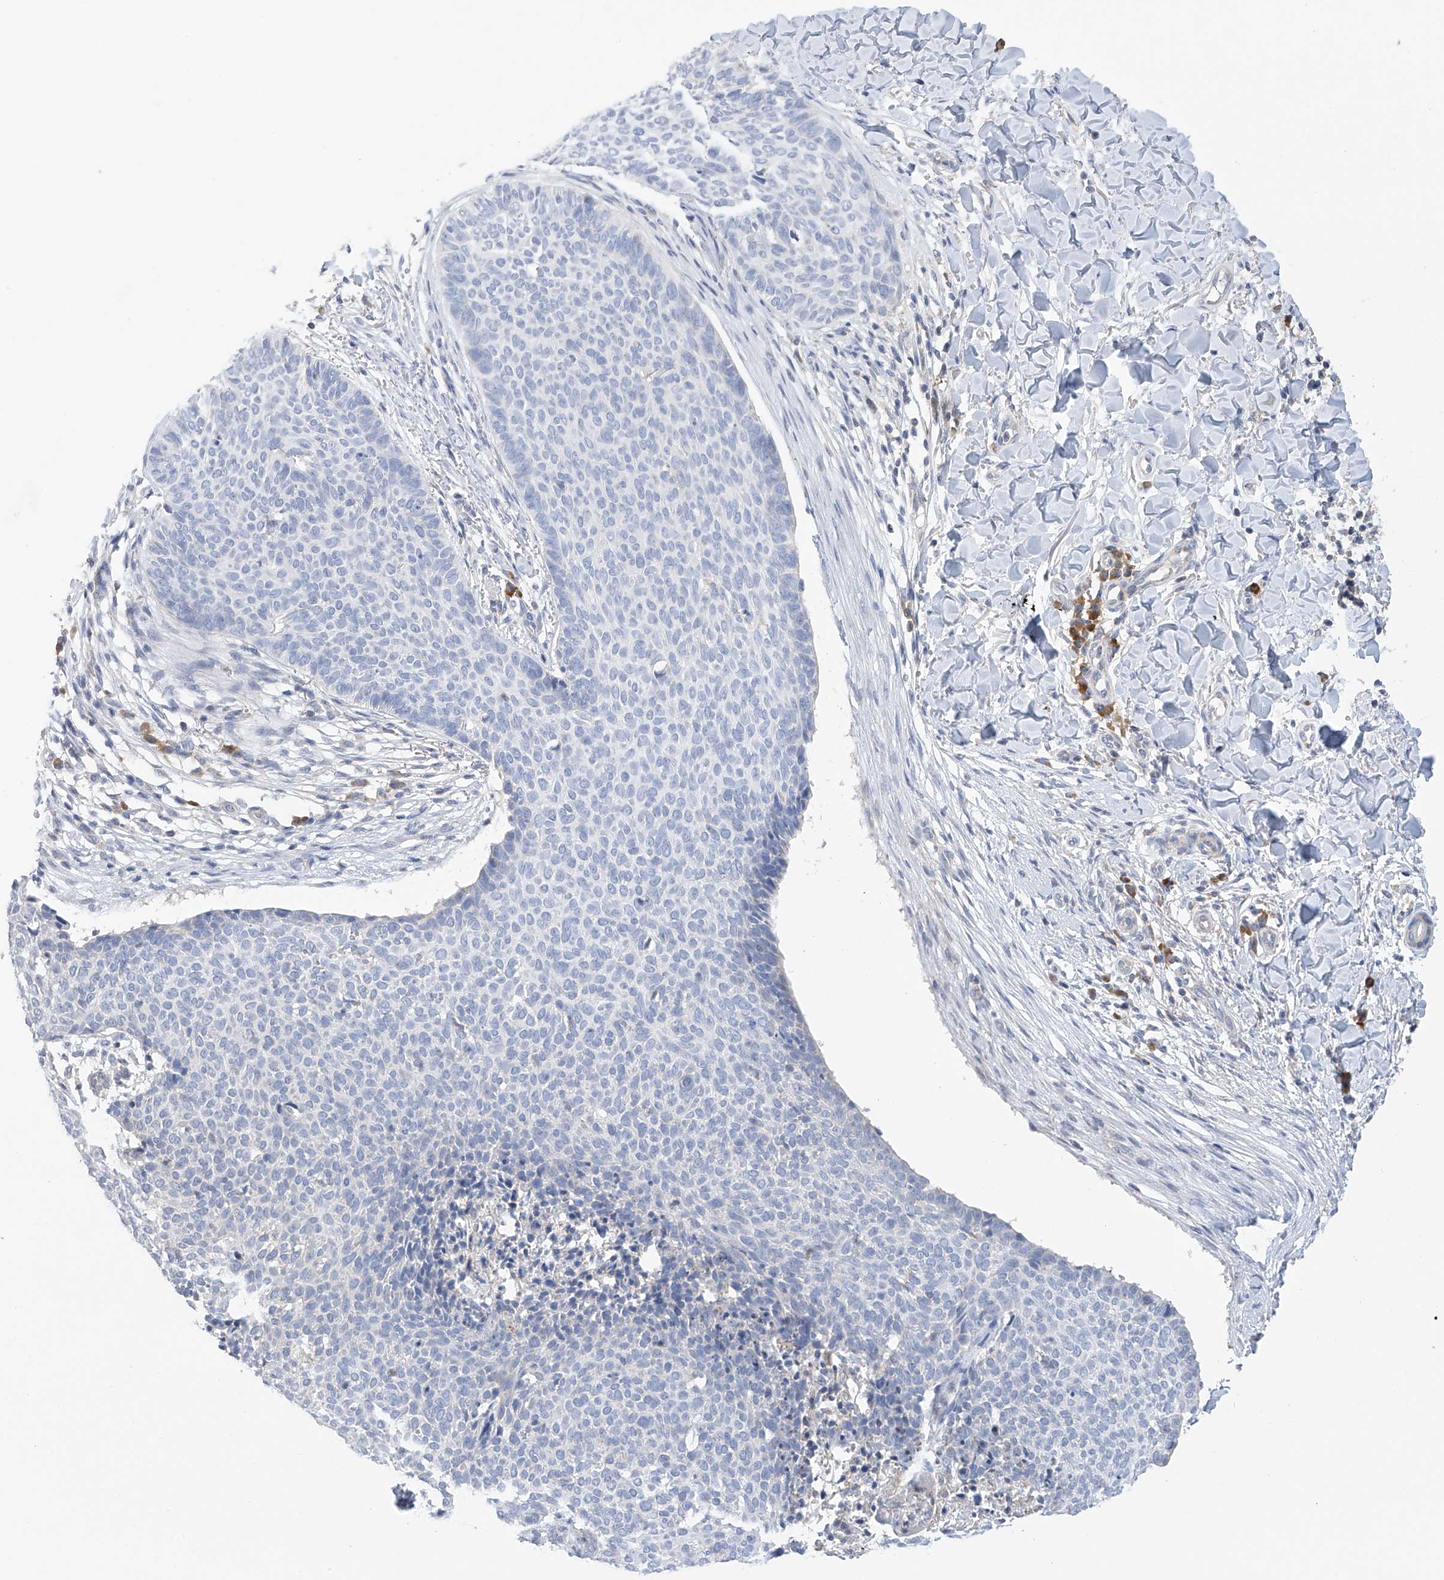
{"staining": {"intensity": "negative", "quantity": "none", "location": "none"}, "tissue": "skin cancer", "cell_type": "Tumor cells", "image_type": "cancer", "snomed": [{"axis": "morphology", "description": "Normal tissue, NOS"}, {"axis": "morphology", "description": "Basal cell carcinoma"}, {"axis": "topography", "description": "Skin"}], "caption": "IHC micrograph of neoplastic tissue: basal cell carcinoma (skin) stained with DAB shows no significant protein expression in tumor cells.", "gene": "SLCO4A1", "patient": {"sex": "male", "age": 50}}